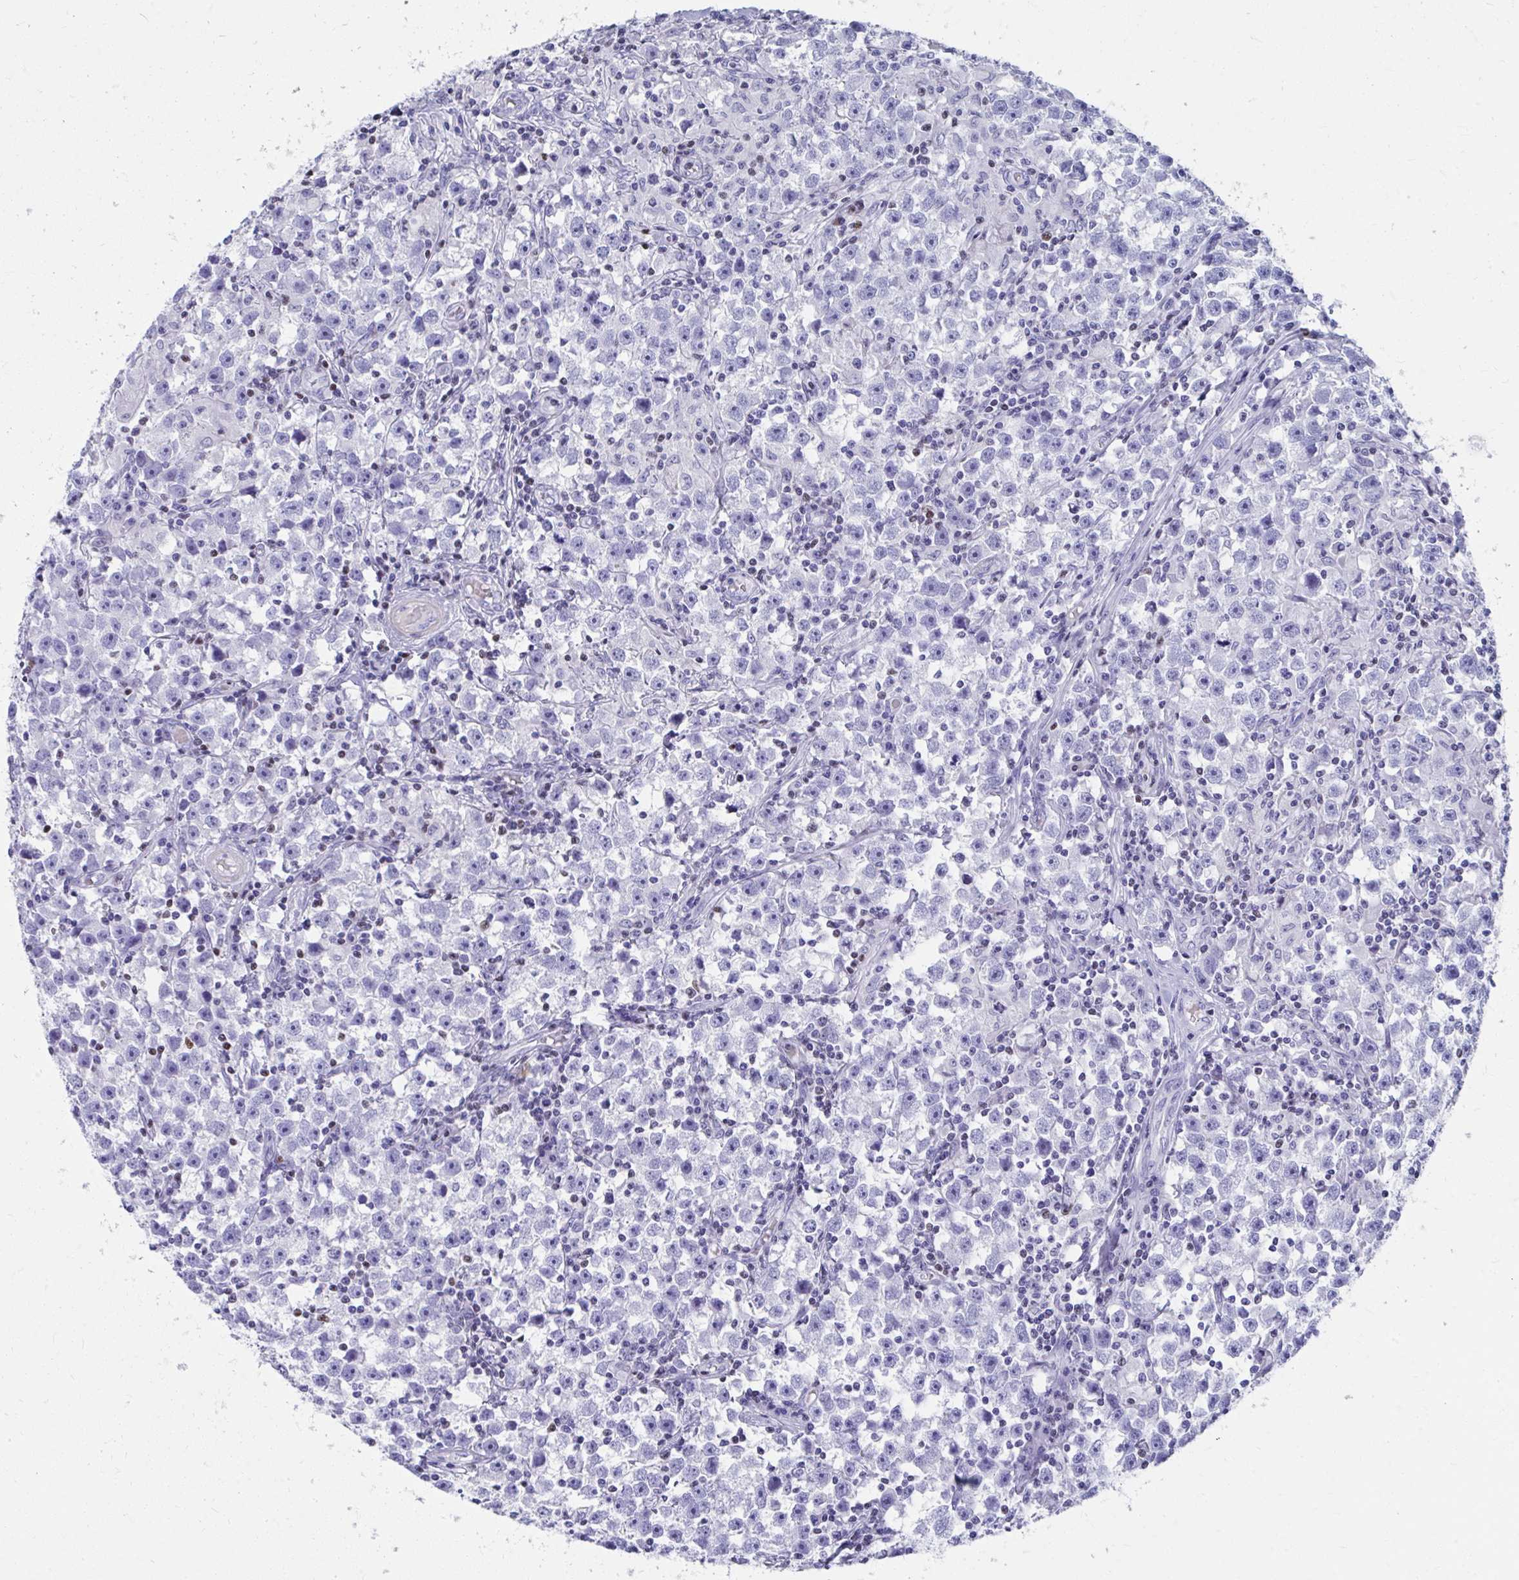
{"staining": {"intensity": "negative", "quantity": "none", "location": "none"}, "tissue": "testis cancer", "cell_type": "Tumor cells", "image_type": "cancer", "snomed": [{"axis": "morphology", "description": "Seminoma, NOS"}, {"axis": "topography", "description": "Testis"}], "caption": "This is an IHC photomicrograph of testis seminoma. There is no staining in tumor cells.", "gene": "RUNX3", "patient": {"sex": "male", "age": 33}}